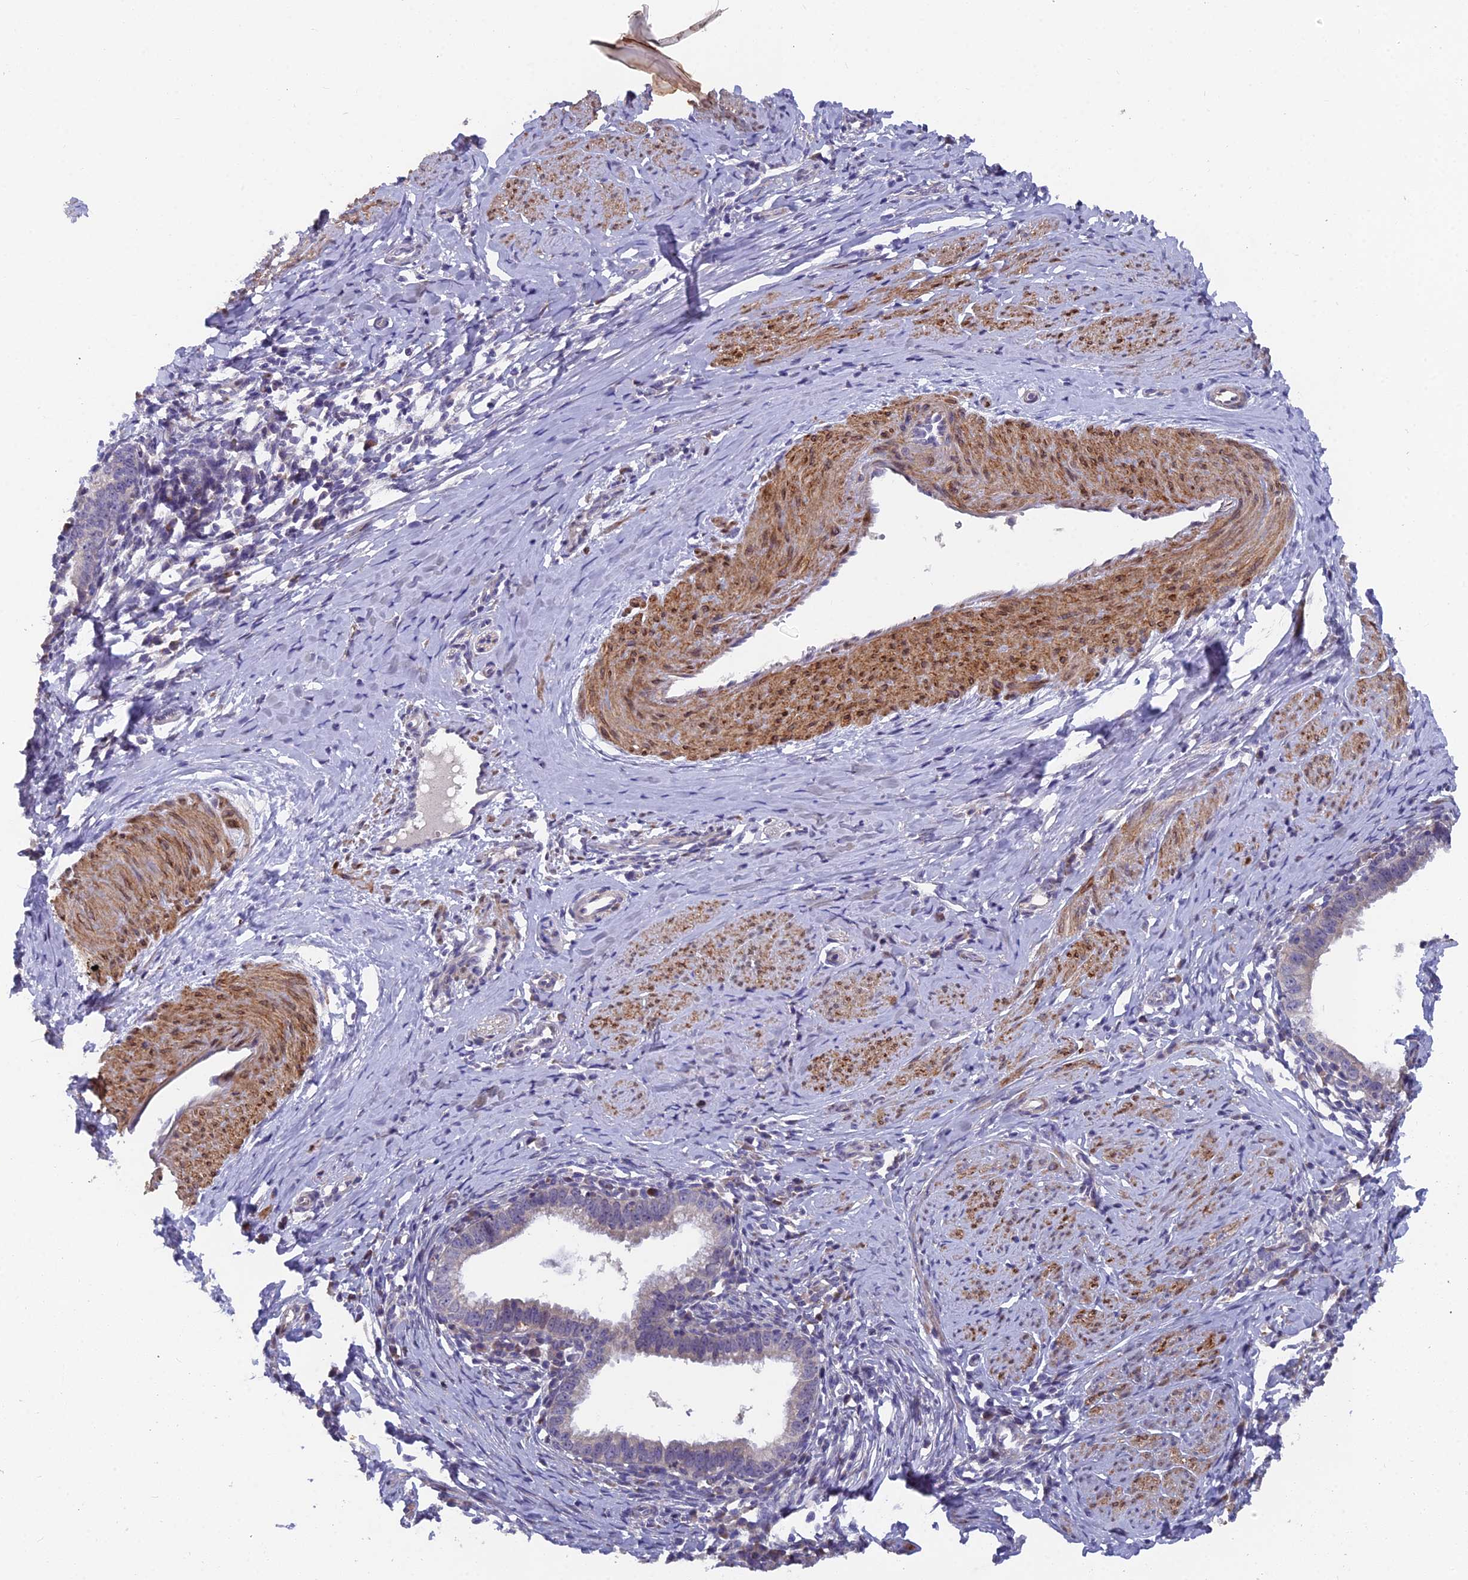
{"staining": {"intensity": "negative", "quantity": "none", "location": "none"}, "tissue": "cervical cancer", "cell_type": "Tumor cells", "image_type": "cancer", "snomed": [{"axis": "morphology", "description": "Adenocarcinoma, NOS"}, {"axis": "topography", "description": "Cervix"}], "caption": "The IHC micrograph has no significant expression in tumor cells of adenocarcinoma (cervical) tissue. (Stains: DAB (3,3'-diaminobenzidine) immunohistochemistry (IHC) with hematoxylin counter stain, Microscopy: brightfield microscopy at high magnification).", "gene": "RAB28", "patient": {"sex": "female", "age": 36}}